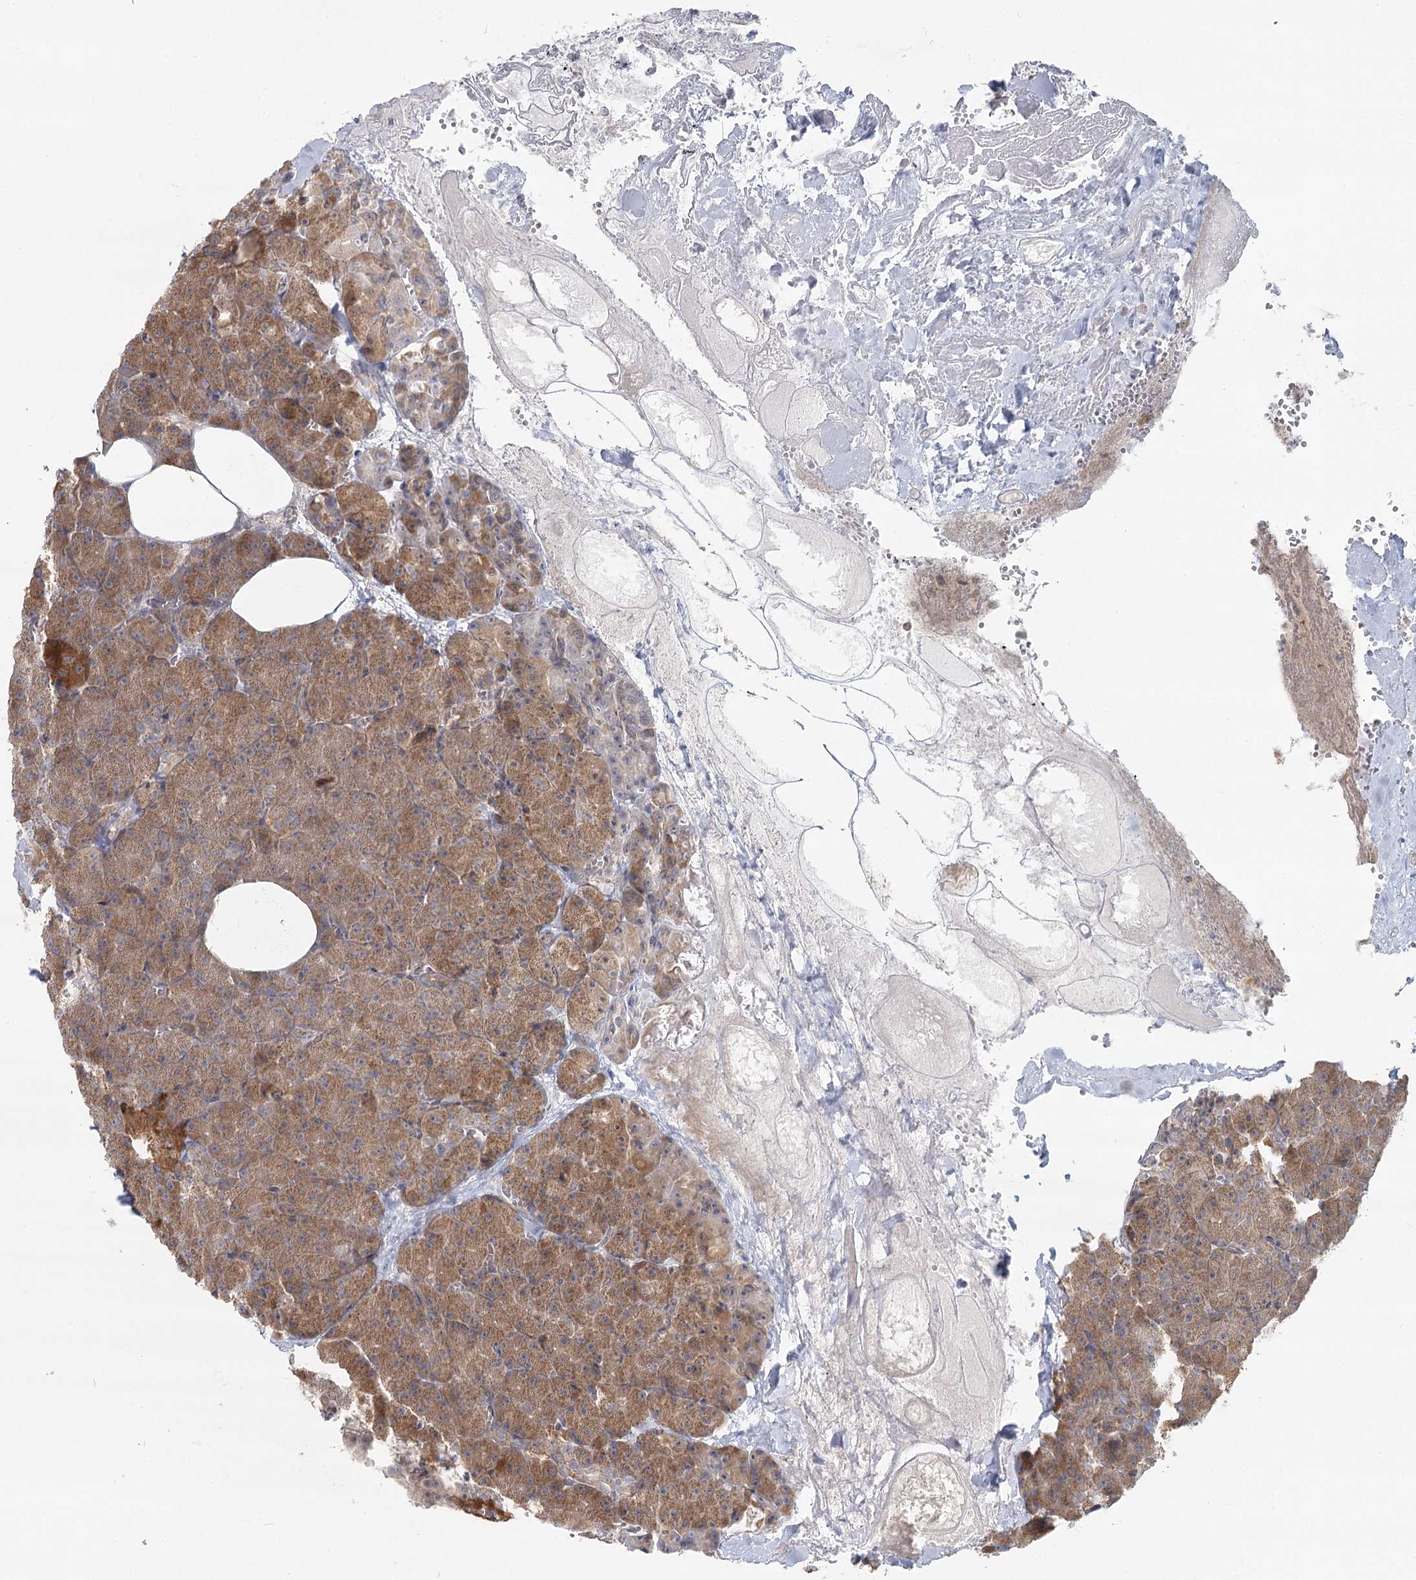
{"staining": {"intensity": "moderate", "quantity": ">75%", "location": "cytoplasmic/membranous"}, "tissue": "pancreas", "cell_type": "Exocrine glandular cells", "image_type": "normal", "snomed": [{"axis": "morphology", "description": "Normal tissue, NOS"}, {"axis": "morphology", "description": "Carcinoid, malignant, NOS"}, {"axis": "topography", "description": "Pancreas"}], "caption": "IHC (DAB (3,3'-diaminobenzidine)) staining of normal pancreas exhibits moderate cytoplasmic/membranous protein expression in about >75% of exocrine glandular cells. (DAB IHC with brightfield microscopy, high magnification).", "gene": "THNSL1", "patient": {"sex": "female", "age": 35}}